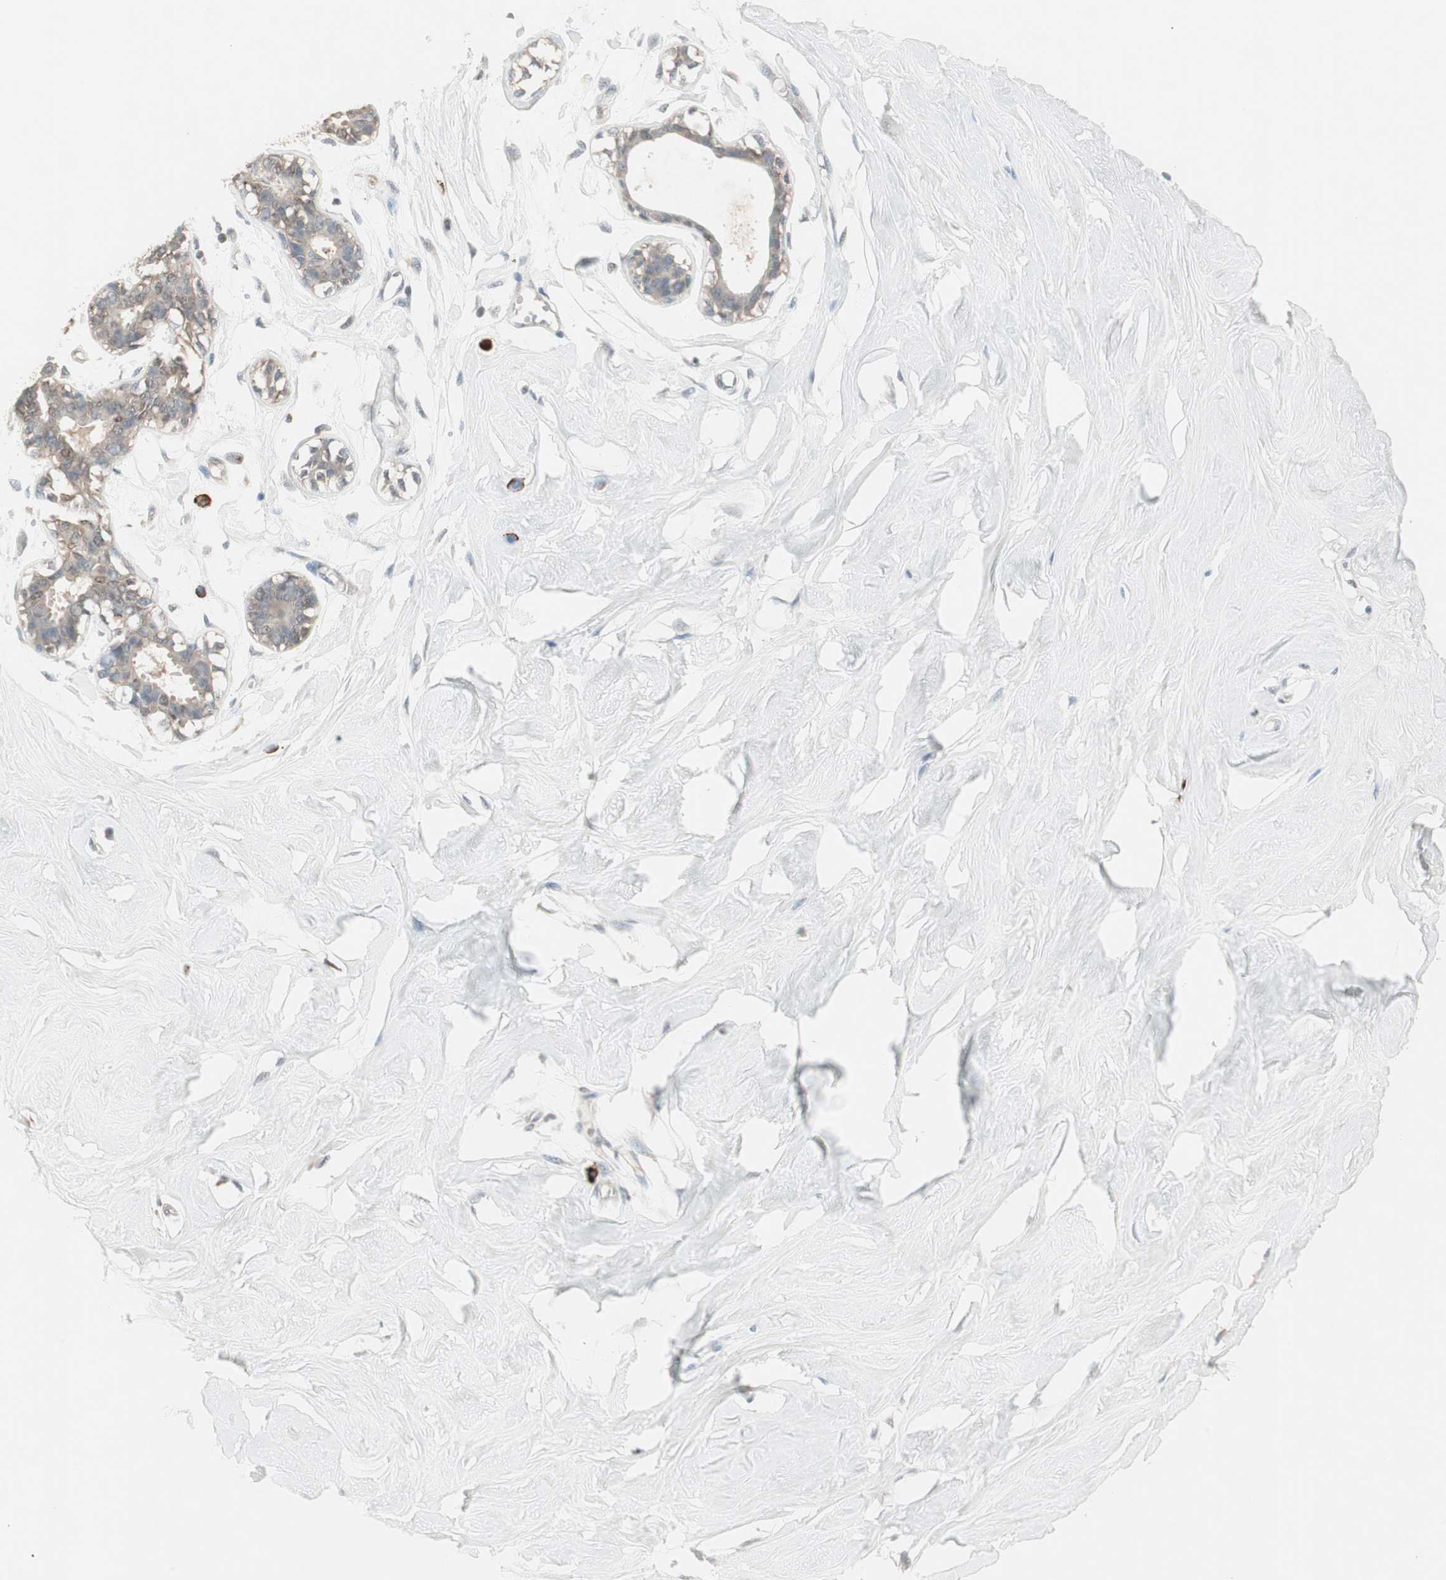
{"staining": {"intensity": "negative", "quantity": "none", "location": "none"}, "tissue": "breast", "cell_type": "Adipocytes", "image_type": "normal", "snomed": [{"axis": "morphology", "description": "Normal tissue, NOS"}, {"axis": "topography", "description": "Breast"}, {"axis": "topography", "description": "Soft tissue"}], "caption": "DAB immunohistochemical staining of unremarkable human breast displays no significant staining in adipocytes. (DAB IHC, high magnification).", "gene": "MMP3", "patient": {"sex": "female", "age": 25}}